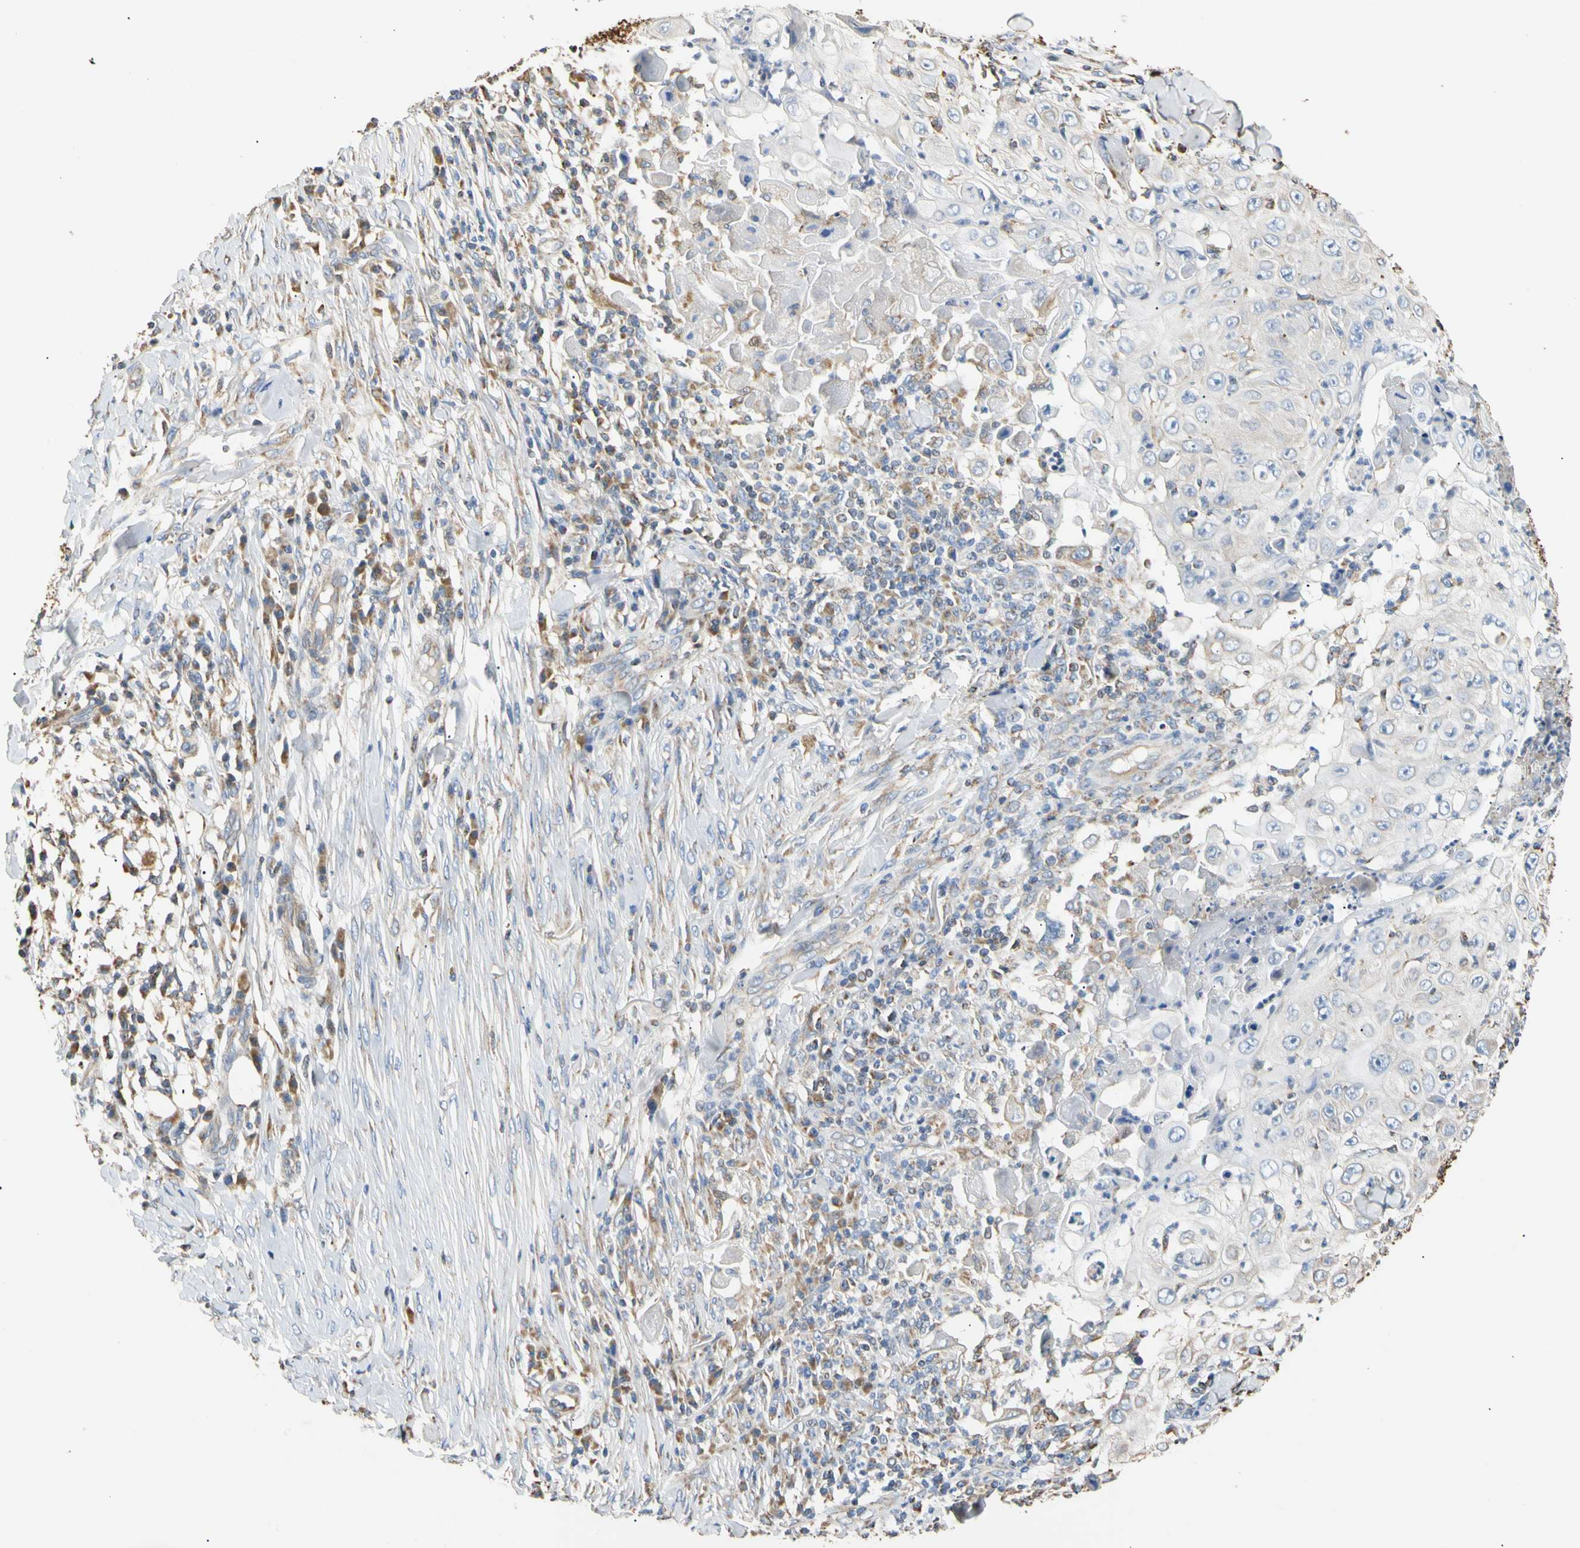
{"staining": {"intensity": "negative", "quantity": "none", "location": "none"}, "tissue": "skin cancer", "cell_type": "Tumor cells", "image_type": "cancer", "snomed": [{"axis": "morphology", "description": "Squamous cell carcinoma, NOS"}, {"axis": "topography", "description": "Skin"}], "caption": "Immunohistochemical staining of human skin squamous cell carcinoma exhibits no significant positivity in tumor cells.", "gene": "PLGRKT", "patient": {"sex": "male", "age": 86}}